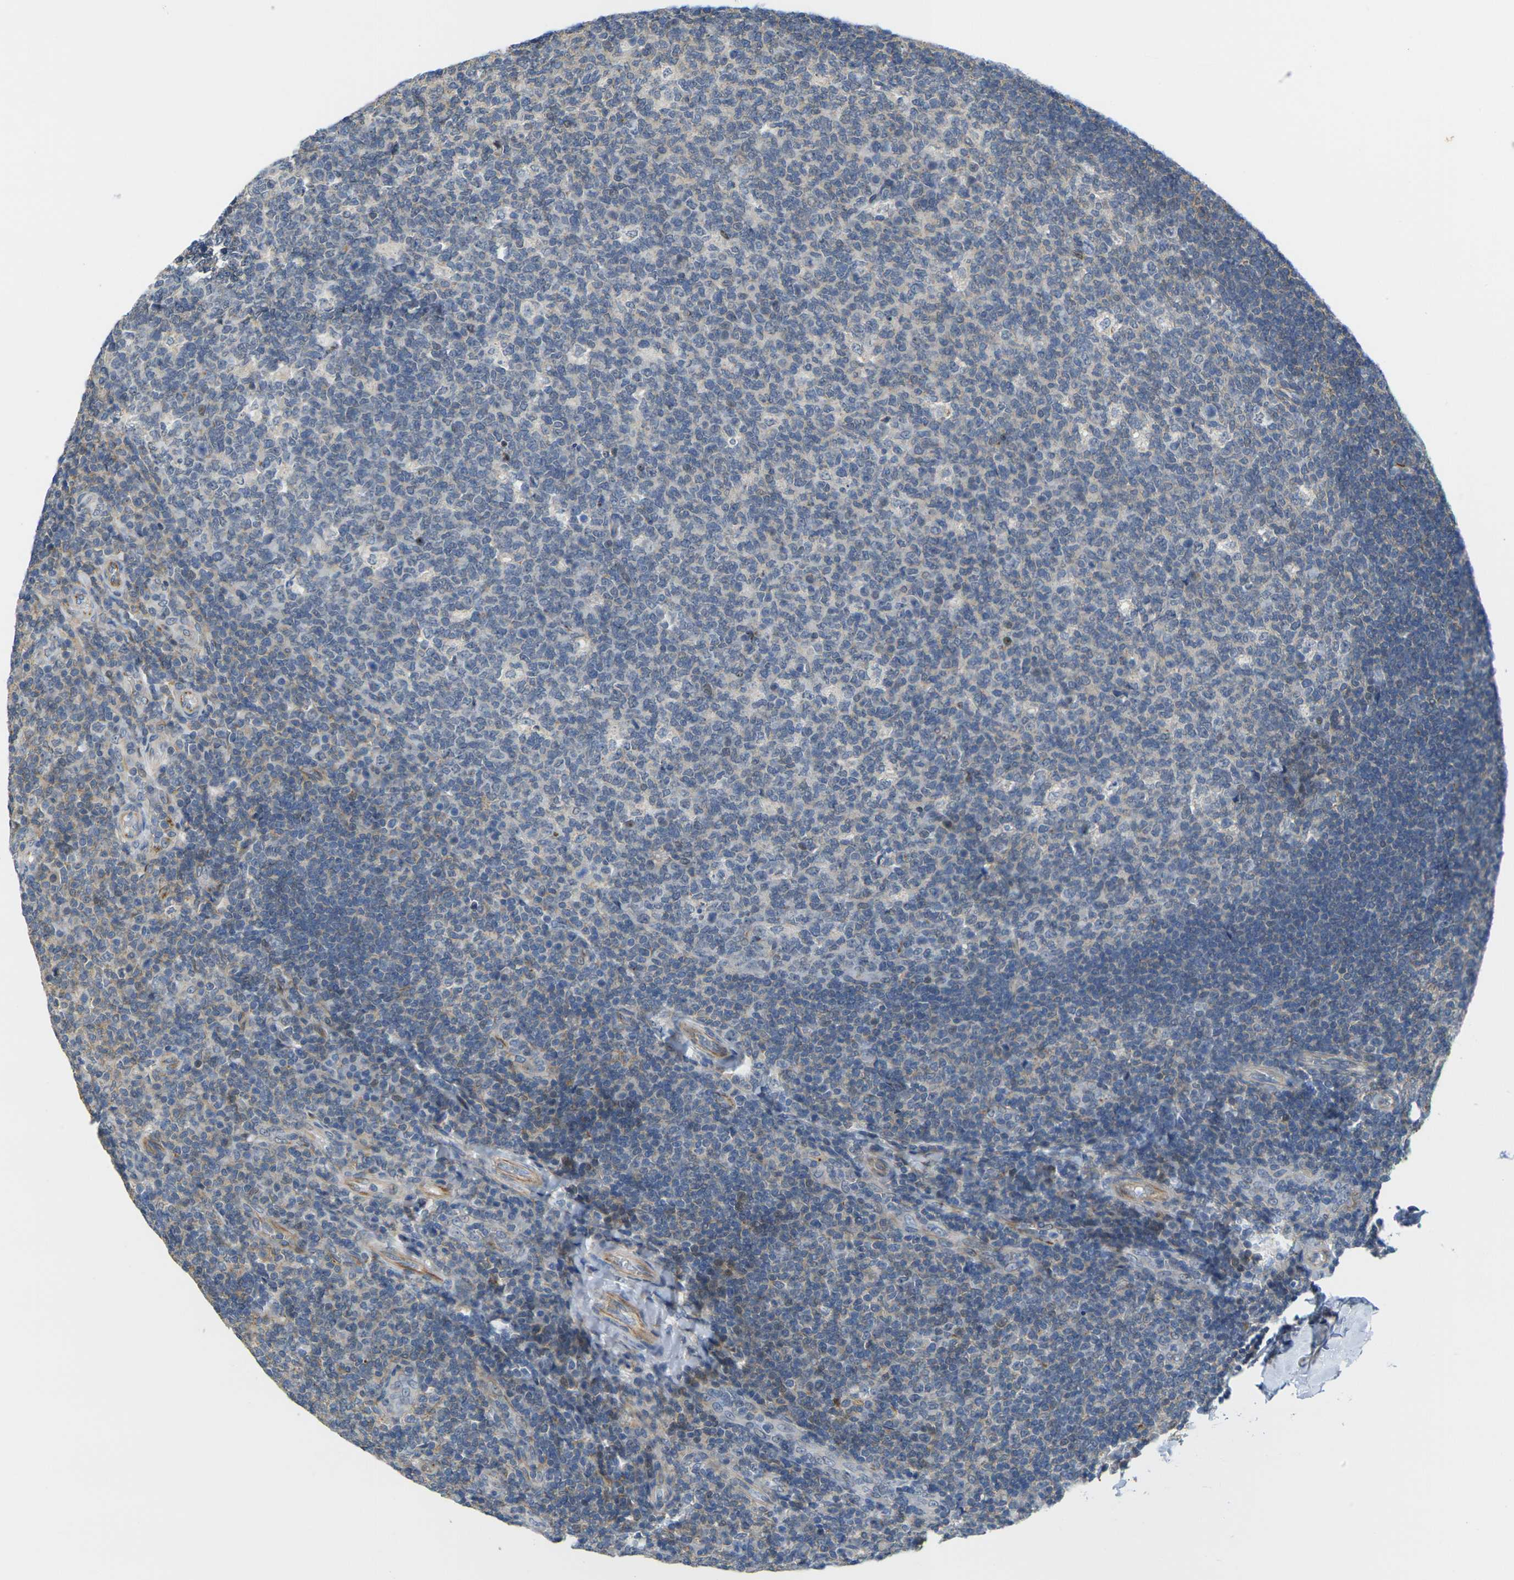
{"staining": {"intensity": "weak", "quantity": "<25%", "location": "cytoplasmic/membranous"}, "tissue": "tonsil", "cell_type": "Germinal center cells", "image_type": "normal", "snomed": [{"axis": "morphology", "description": "Normal tissue, NOS"}, {"axis": "topography", "description": "Tonsil"}], "caption": "This is an immunohistochemistry (IHC) micrograph of normal human tonsil. There is no staining in germinal center cells.", "gene": "OTOF", "patient": {"sex": "male", "age": 17}}